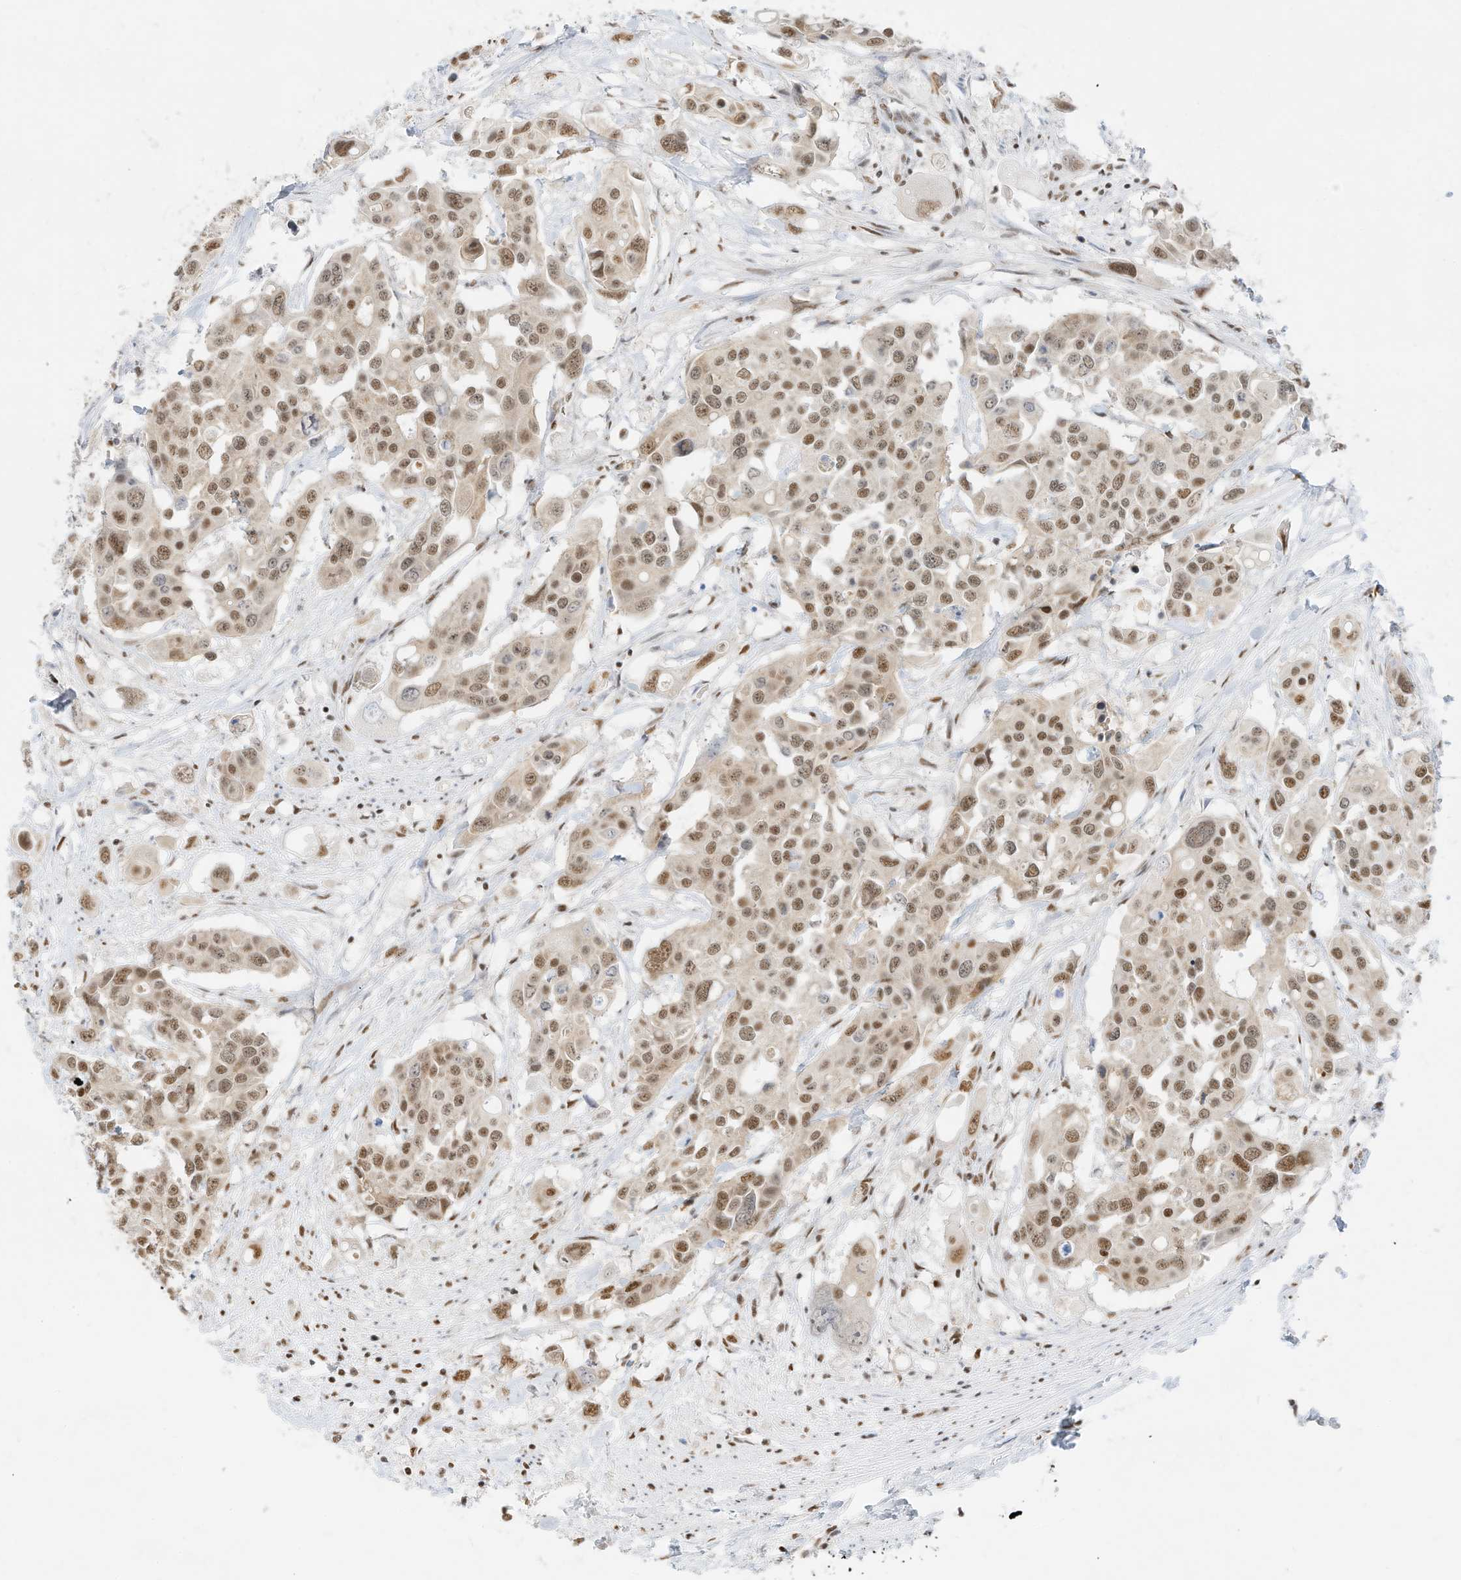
{"staining": {"intensity": "moderate", "quantity": ">75%", "location": "nuclear"}, "tissue": "colorectal cancer", "cell_type": "Tumor cells", "image_type": "cancer", "snomed": [{"axis": "morphology", "description": "Adenocarcinoma, NOS"}, {"axis": "topography", "description": "Colon"}], "caption": "Immunohistochemical staining of human colorectal cancer (adenocarcinoma) shows medium levels of moderate nuclear staining in about >75% of tumor cells. Immunohistochemistry stains the protein in brown and the nuclei are stained blue.", "gene": "NHSL1", "patient": {"sex": "male", "age": 77}}